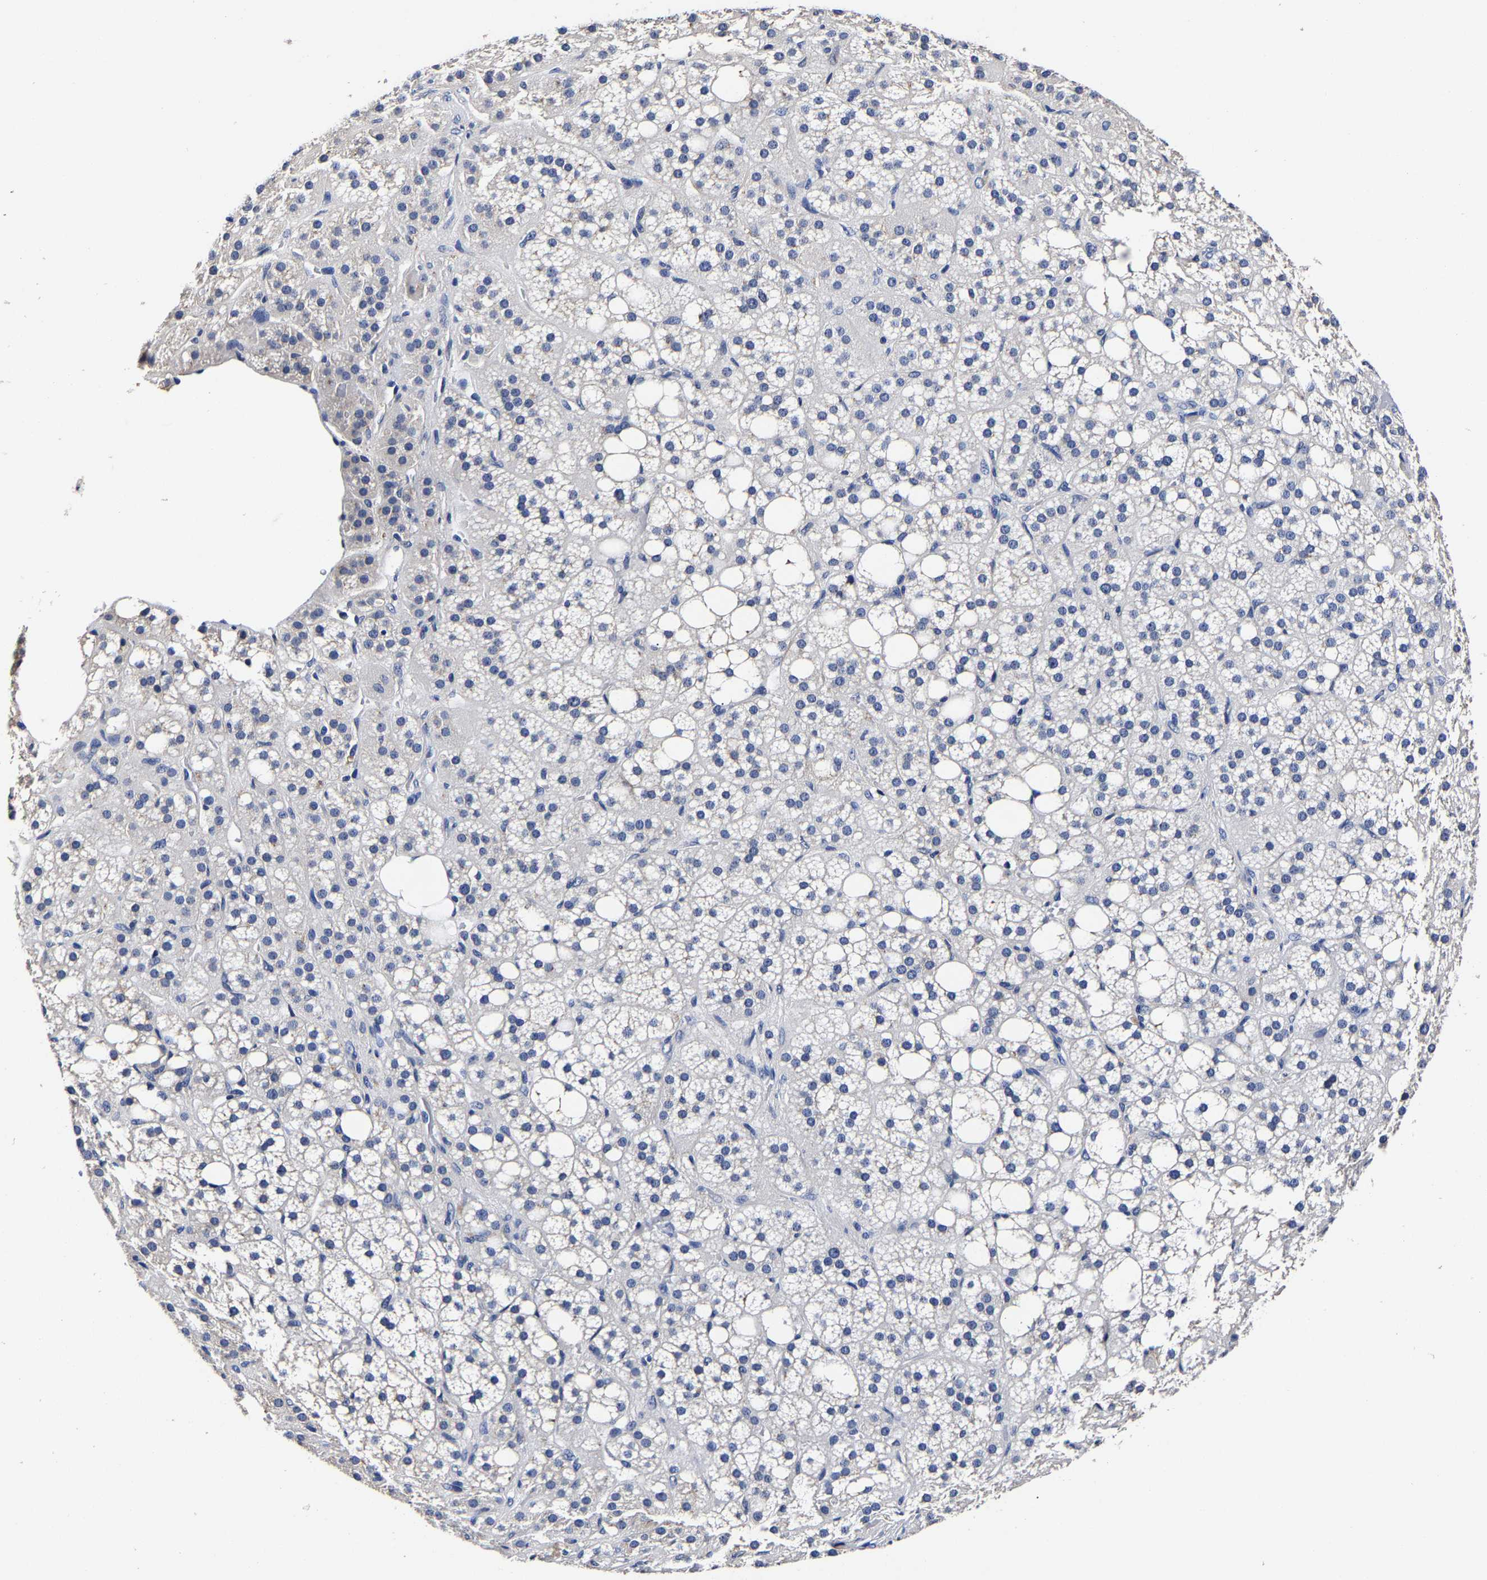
{"staining": {"intensity": "negative", "quantity": "none", "location": "none"}, "tissue": "adrenal gland", "cell_type": "Glandular cells", "image_type": "normal", "snomed": [{"axis": "morphology", "description": "Normal tissue, NOS"}, {"axis": "topography", "description": "Adrenal gland"}], "caption": "This is an immunohistochemistry image of unremarkable human adrenal gland. There is no staining in glandular cells.", "gene": "AKAP4", "patient": {"sex": "female", "age": 59}}